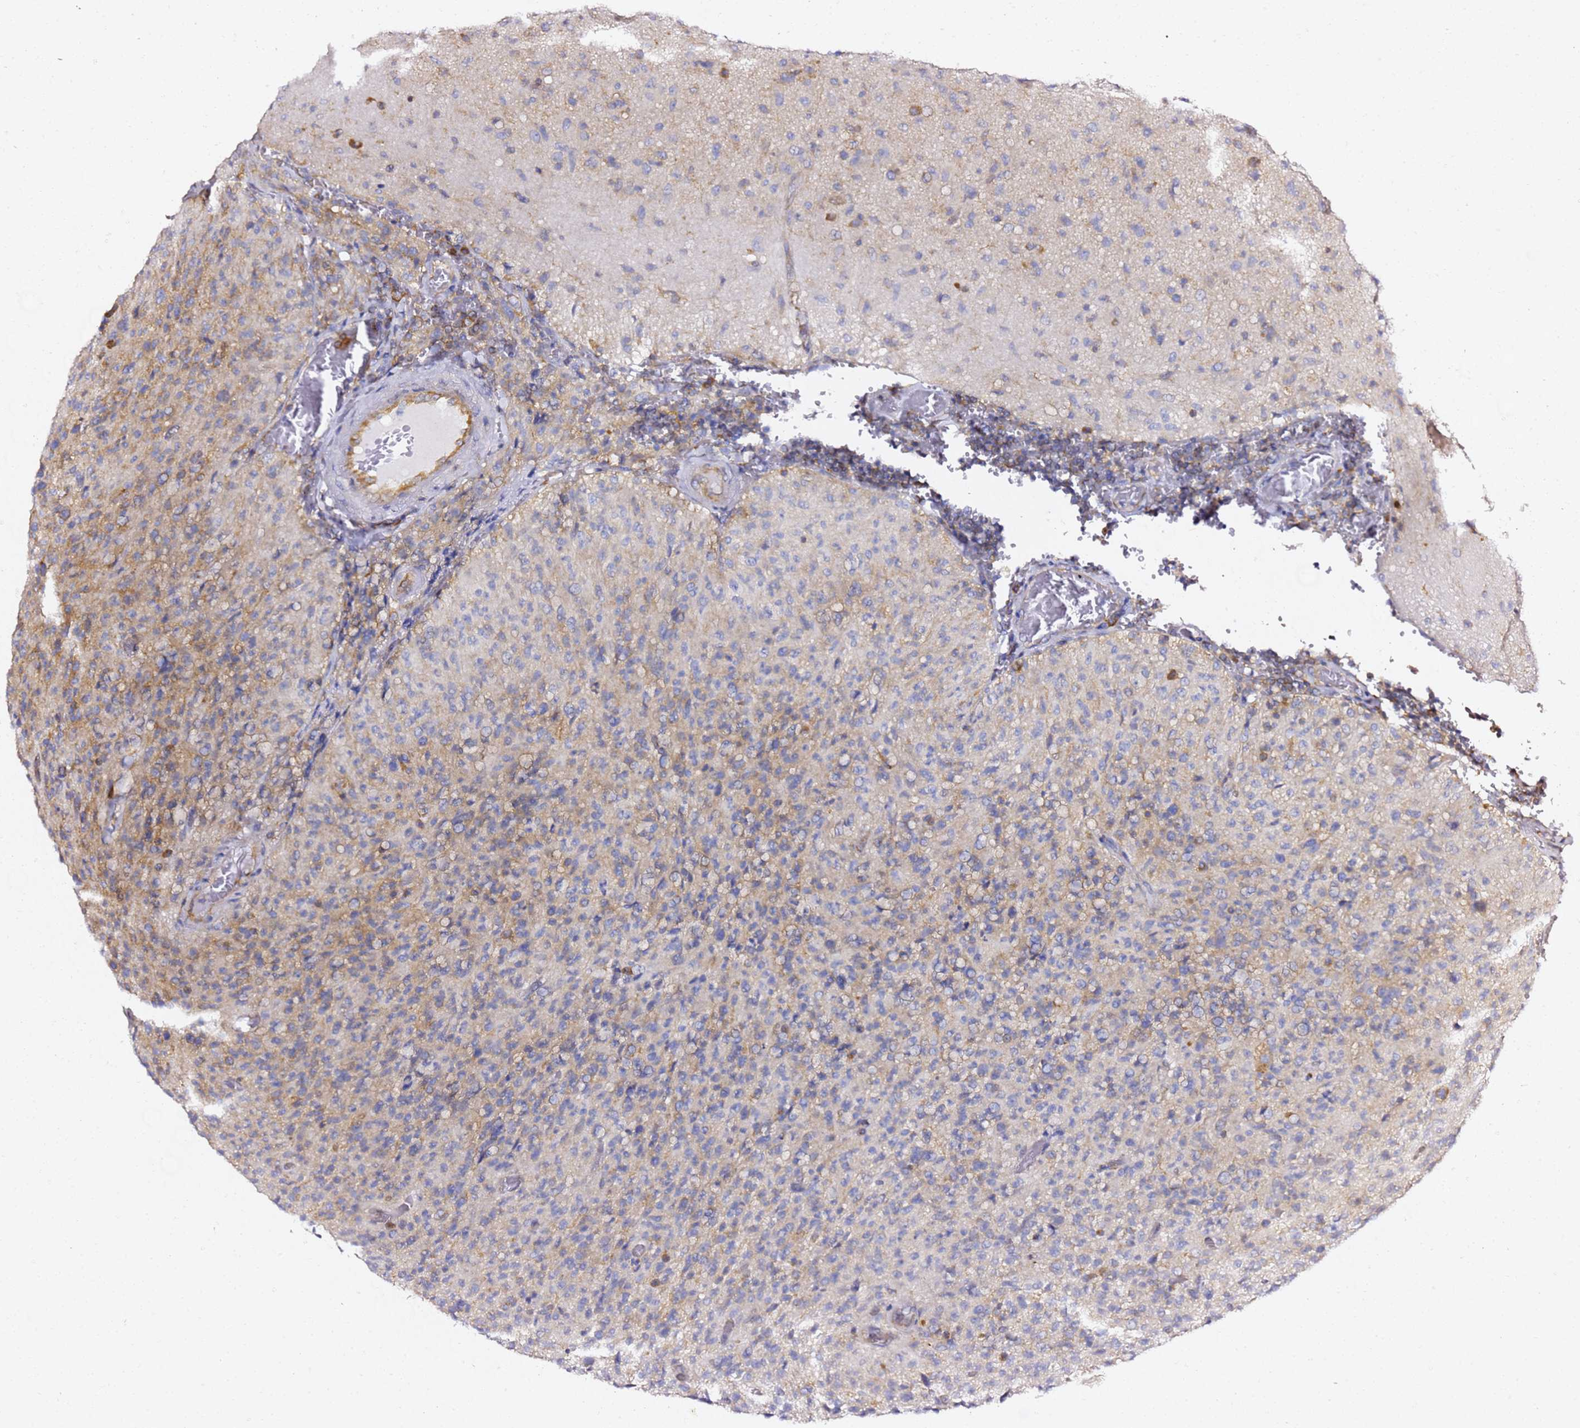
{"staining": {"intensity": "weak", "quantity": "<25%", "location": "cytoplasmic/membranous"}, "tissue": "glioma", "cell_type": "Tumor cells", "image_type": "cancer", "snomed": [{"axis": "morphology", "description": "Glioma, malignant, High grade"}, {"axis": "topography", "description": "Brain"}], "caption": "There is no significant staining in tumor cells of glioma.", "gene": "TPST1", "patient": {"sex": "female", "age": 57}}